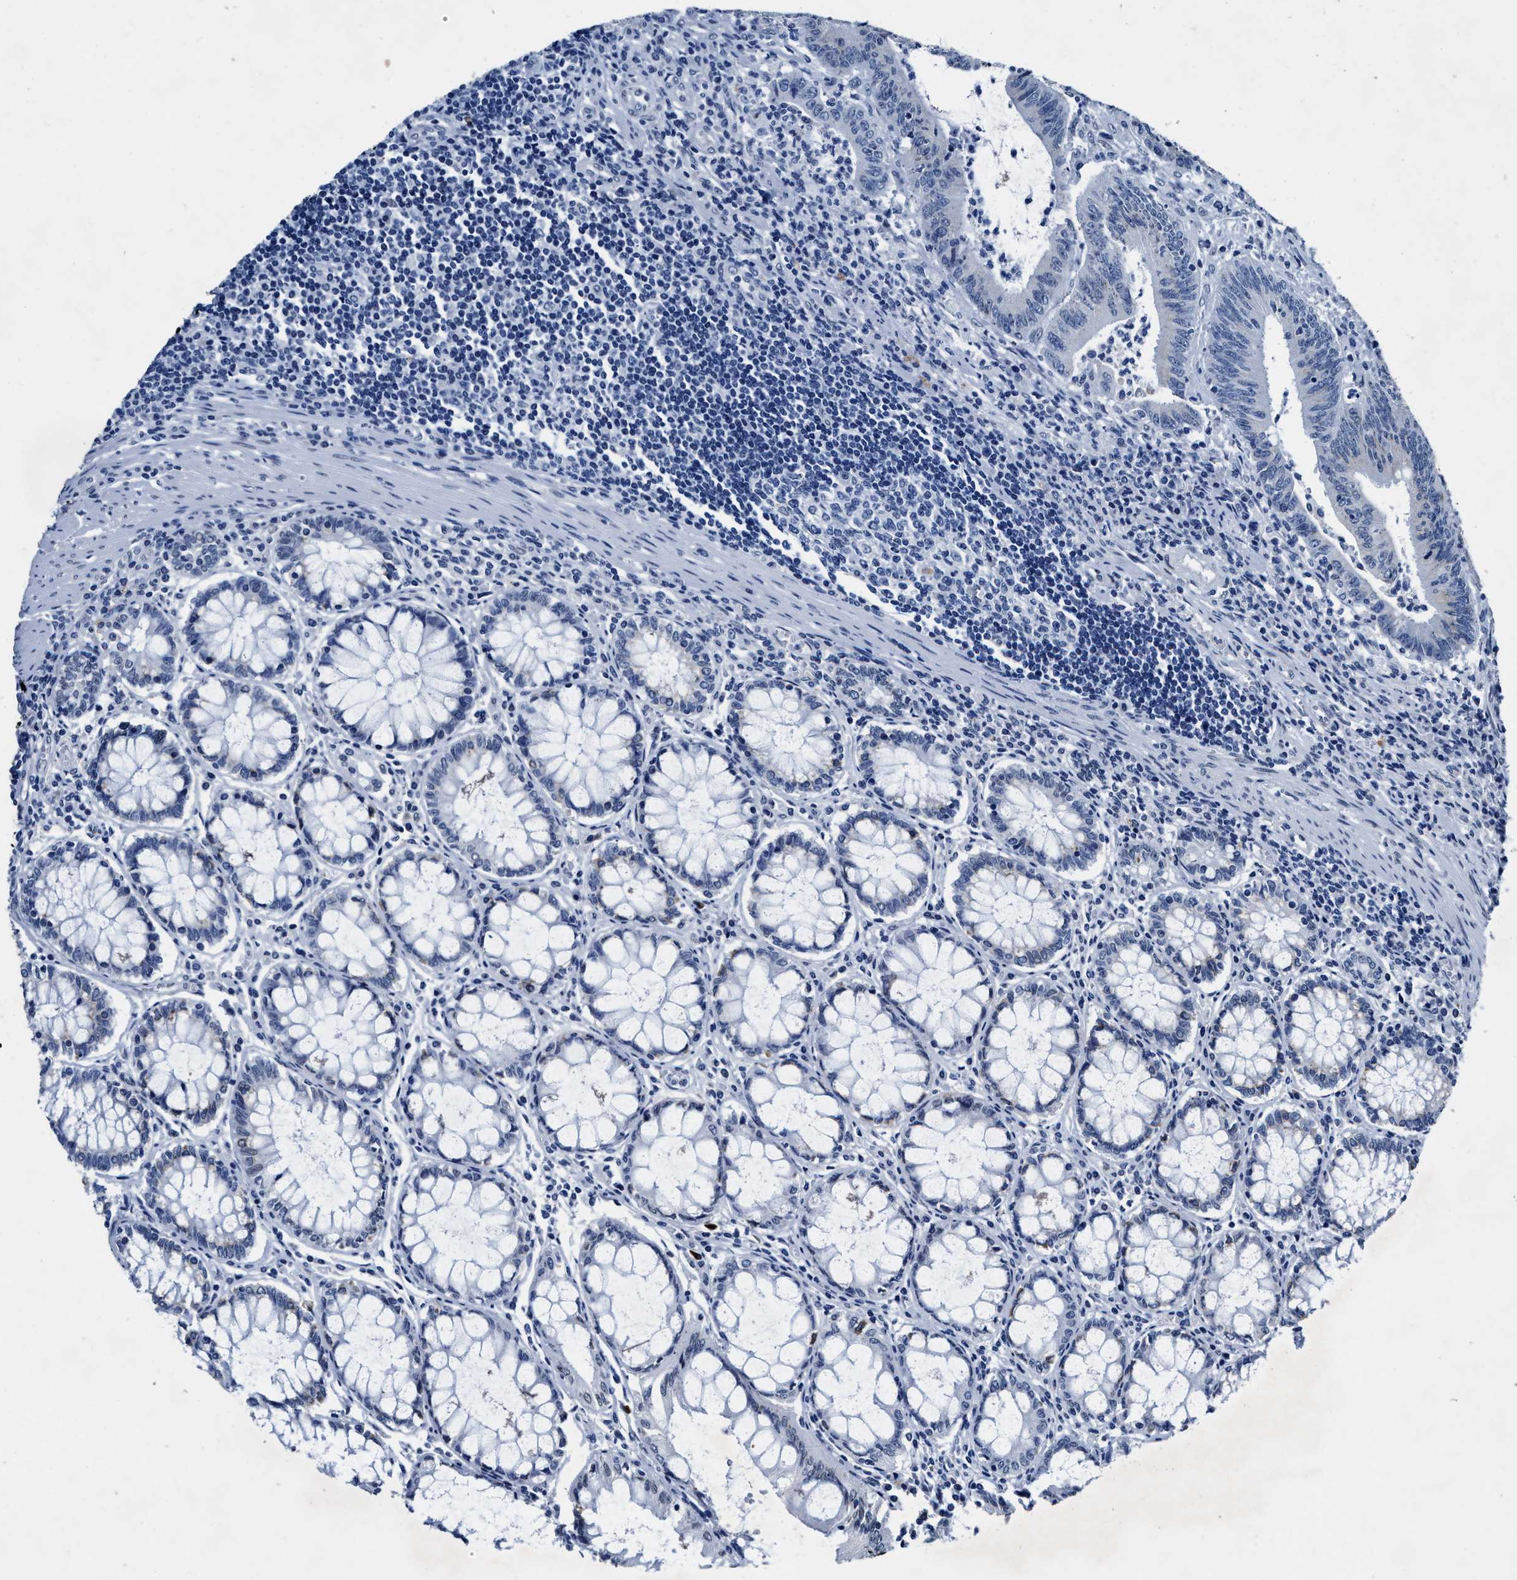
{"staining": {"intensity": "negative", "quantity": "none", "location": "none"}, "tissue": "colorectal cancer", "cell_type": "Tumor cells", "image_type": "cancer", "snomed": [{"axis": "morphology", "description": "Normal tissue, NOS"}, {"axis": "morphology", "description": "Adenocarcinoma, NOS"}, {"axis": "topography", "description": "Rectum"}], "caption": "Immunohistochemical staining of colorectal cancer shows no significant positivity in tumor cells. (DAB (3,3'-diaminobenzidine) immunohistochemistry (IHC) visualized using brightfield microscopy, high magnification).", "gene": "UBN2", "patient": {"sex": "female", "age": 66}}